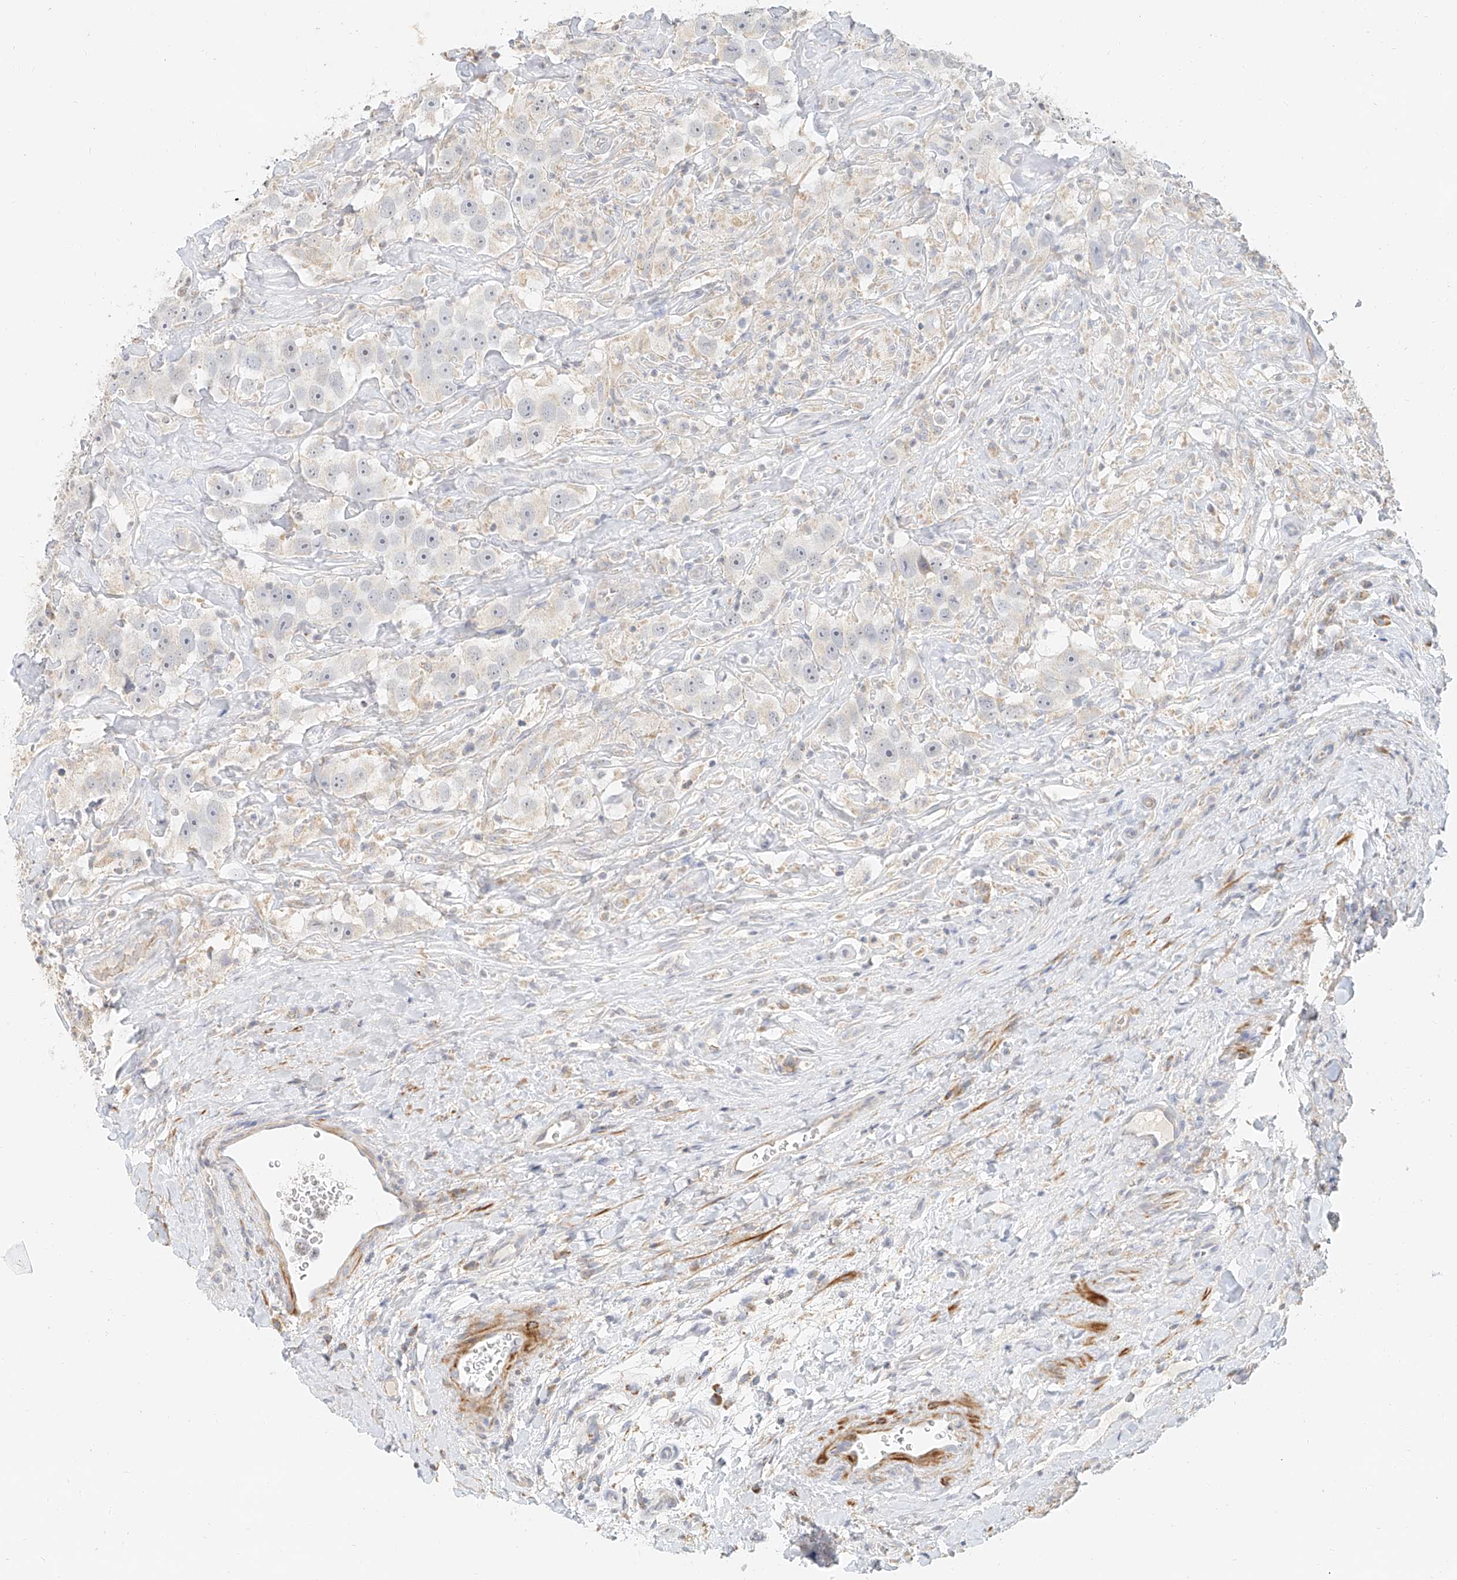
{"staining": {"intensity": "negative", "quantity": "none", "location": "none"}, "tissue": "testis cancer", "cell_type": "Tumor cells", "image_type": "cancer", "snomed": [{"axis": "morphology", "description": "Seminoma, NOS"}, {"axis": "topography", "description": "Testis"}], "caption": "Tumor cells are negative for brown protein staining in testis seminoma. (DAB (3,3'-diaminobenzidine) immunohistochemistry, high magnification).", "gene": "CXorf58", "patient": {"sex": "male", "age": 49}}